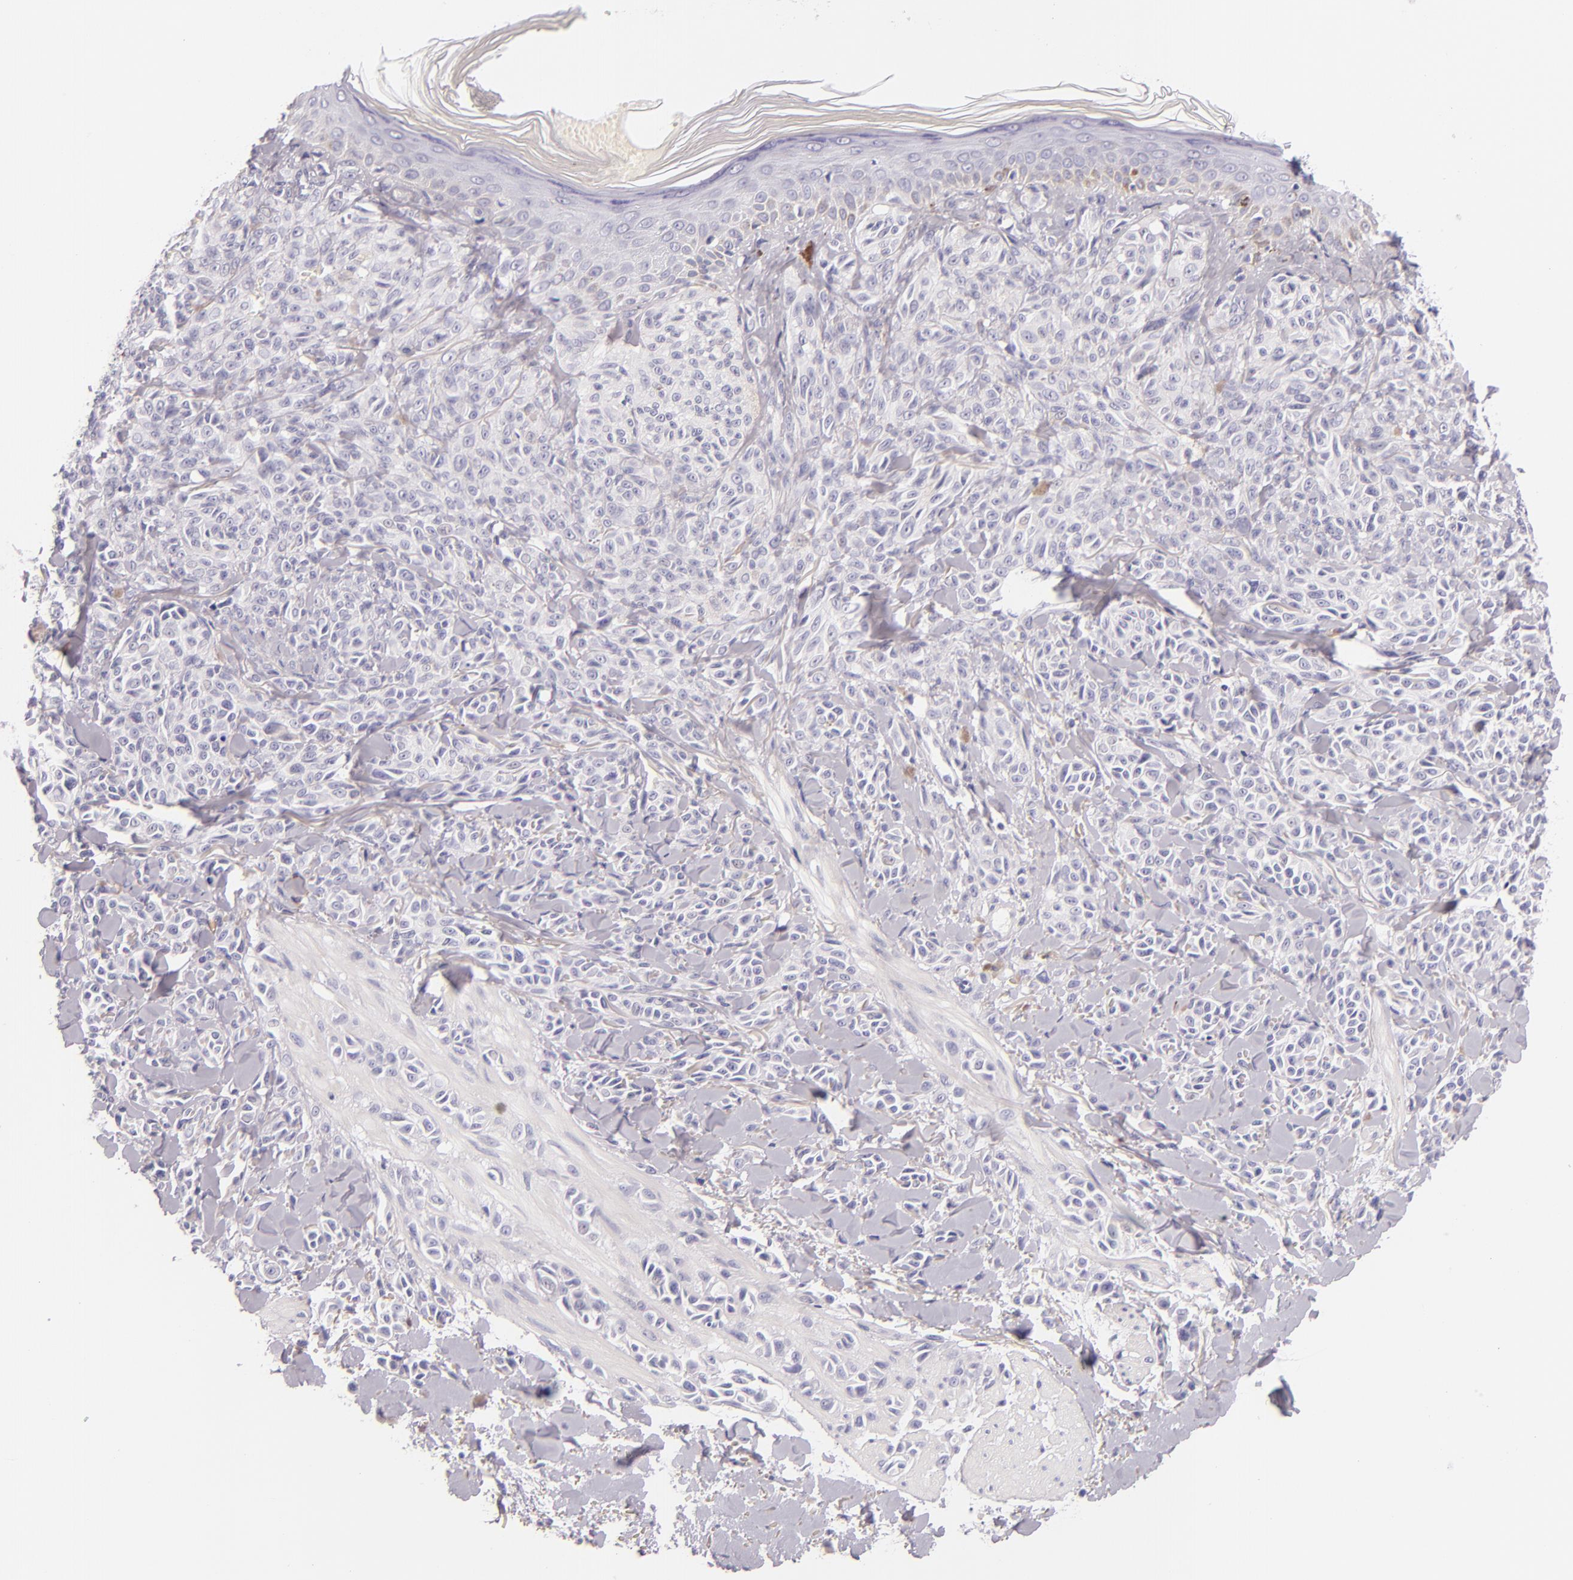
{"staining": {"intensity": "negative", "quantity": "none", "location": "none"}, "tissue": "melanoma", "cell_type": "Tumor cells", "image_type": "cancer", "snomed": [{"axis": "morphology", "description": "Malignant melanoma, NOS"}, {"axis": "topography", "description": "Skin"}], "caption": "The histopathology image displays no staining of tumor cells in malignant melanoma.", "gene": "INA", "patient": {"sex": "female", "age": 73}}